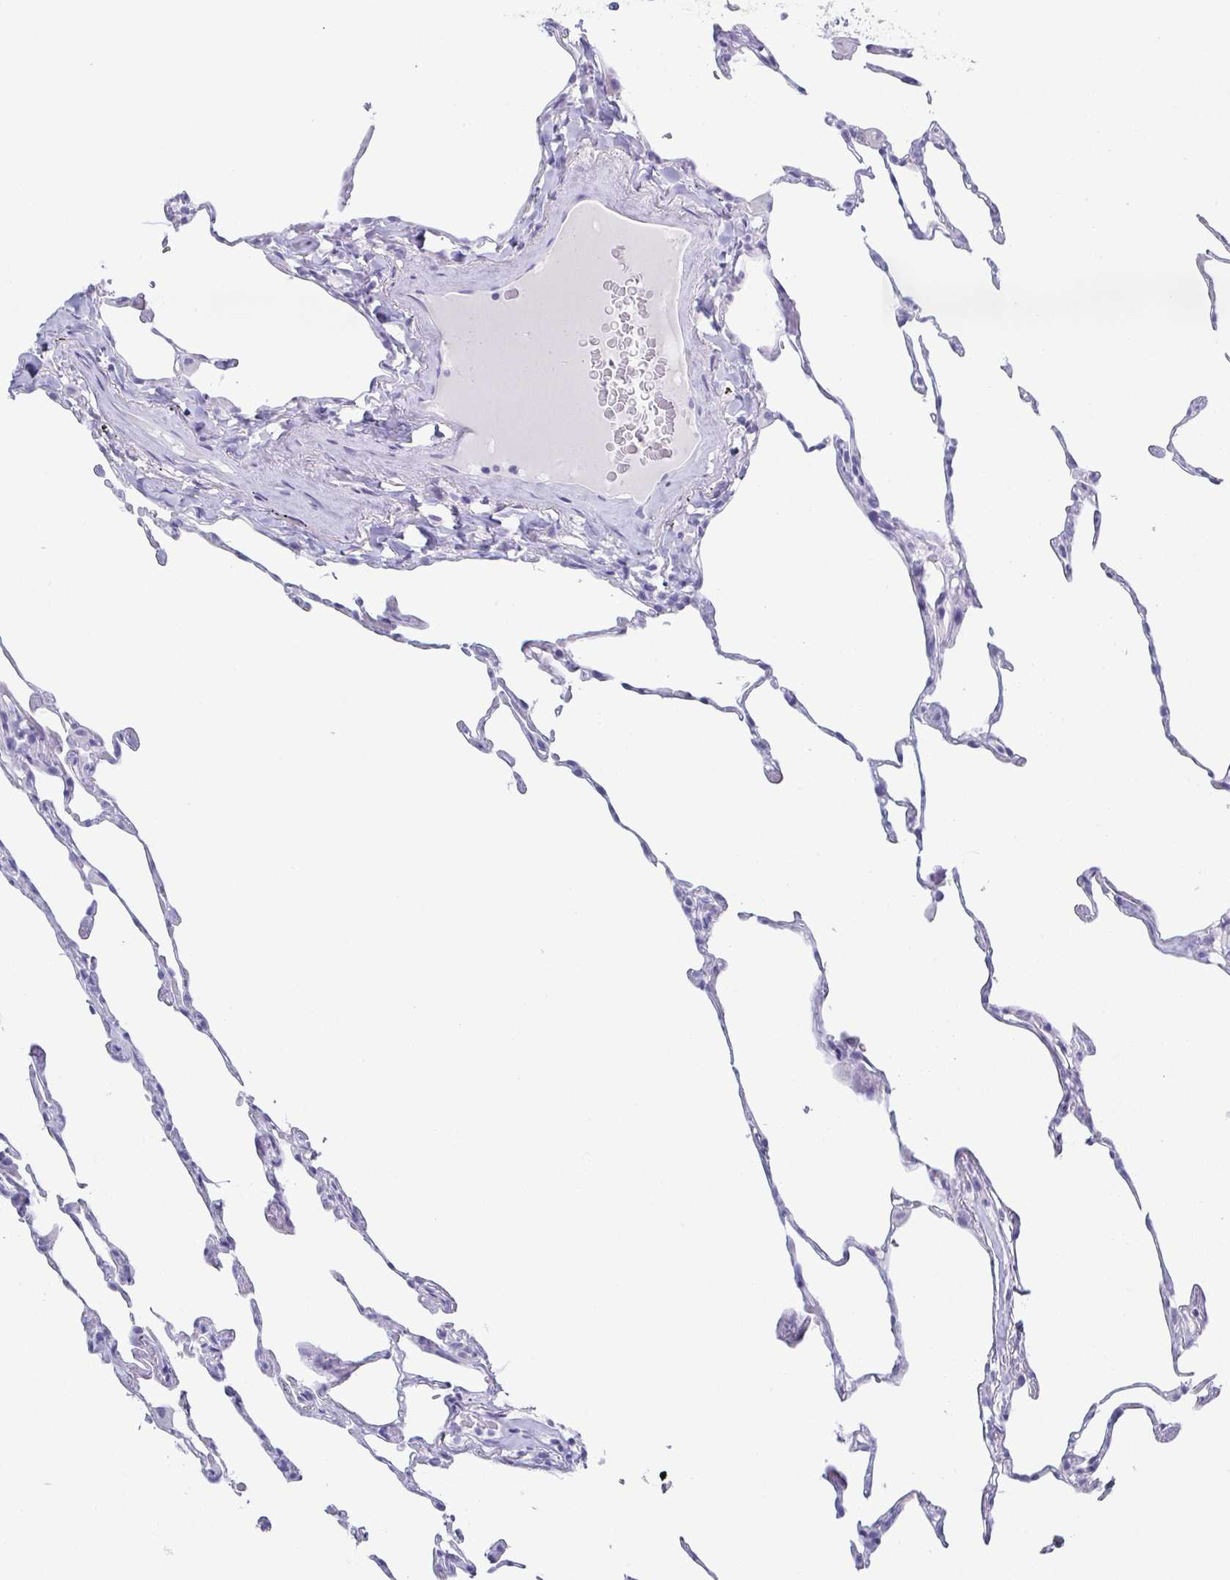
{"staining": {"intensity": "negative", "quantity": "none", "location": "none"}, "tissue": "lung", "cell_type": "Alveolar cells", "image_type": "normal", "snomed": [{"axis": "morphology", "description": "Normal tissue, NOS"}, {"axis": "topography", "description": "Lung"}], "caption": "The immunohistochemistry histopathology image has no significant positivity in alveolar cells of lung. (Stains: DAB (3,3'-diaminobenzidine) IHC with hematoxylin counter stain, Microscopy: brightfield microscopy at high magnification).", "gene": "ZG16B", "patient": {"sex": "female", "age": 57}}